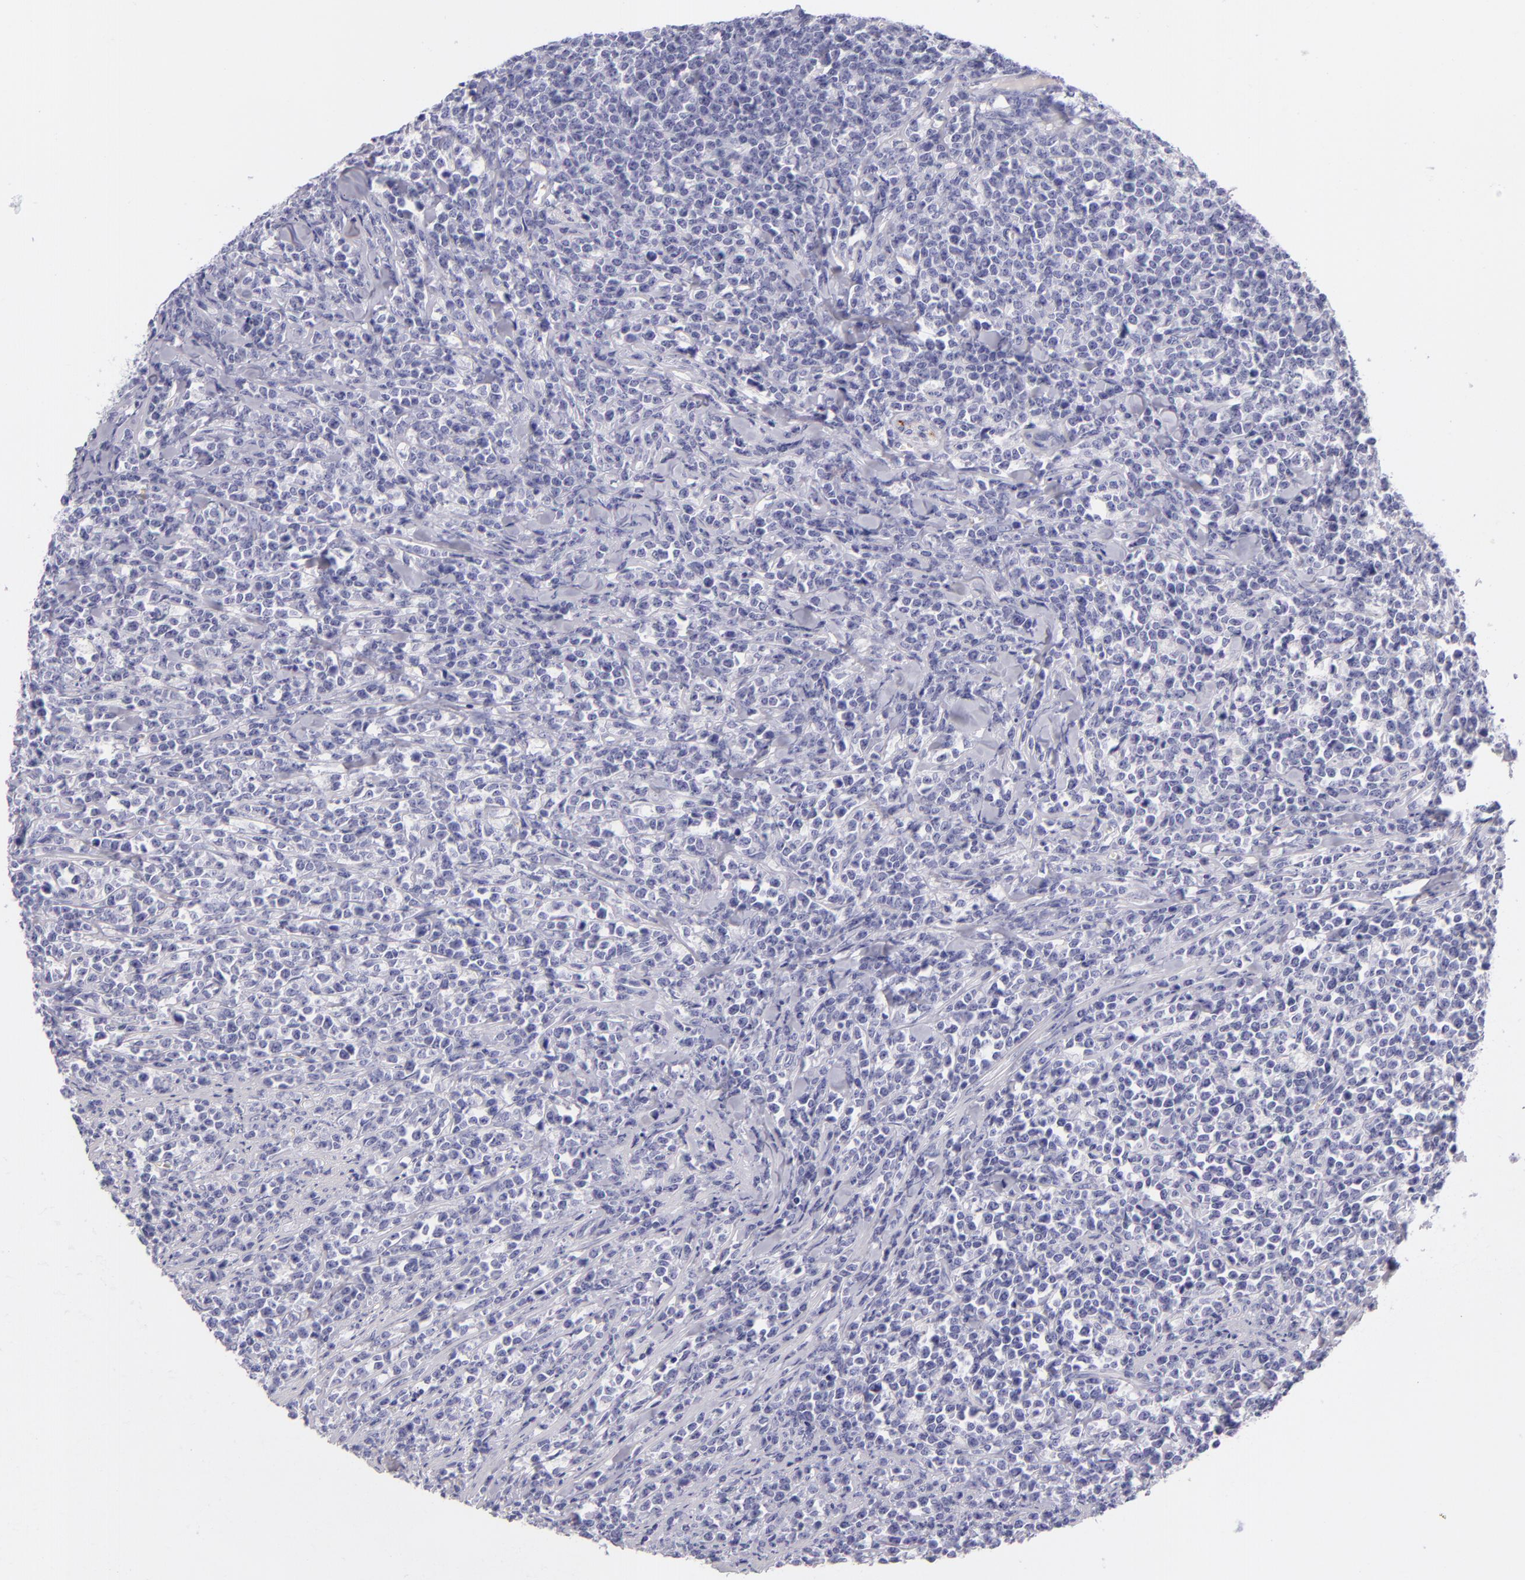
{"staining": {"intensity": "negative", "quantity": "none", "location": "none"}, "tissue": "lymphoma", "cell_type": "Tumor cells", "image_type": "cancer", "snomed": [{"axis": "morphology", "description": "Malignant lymphoma, non-Hodgkin's type, High grade"}, {"axis": "topography", "description": "Small intestine"}, {"axis": "topography", "description": "Colon"}], "caption": "High magnification brightfield microscopy of lymphoma stained with DAB (brown) and counterstained with hematoxylin (blue): tumor cells show no significant staining. (Stains: DAB (3,3'-diaminobenzidine) IHC with hematoxylin counter stain, Microscopy: brightfield microscopy at high magnification).", "gene": "INA", "patient": {"sex": "male", "age": 8}}